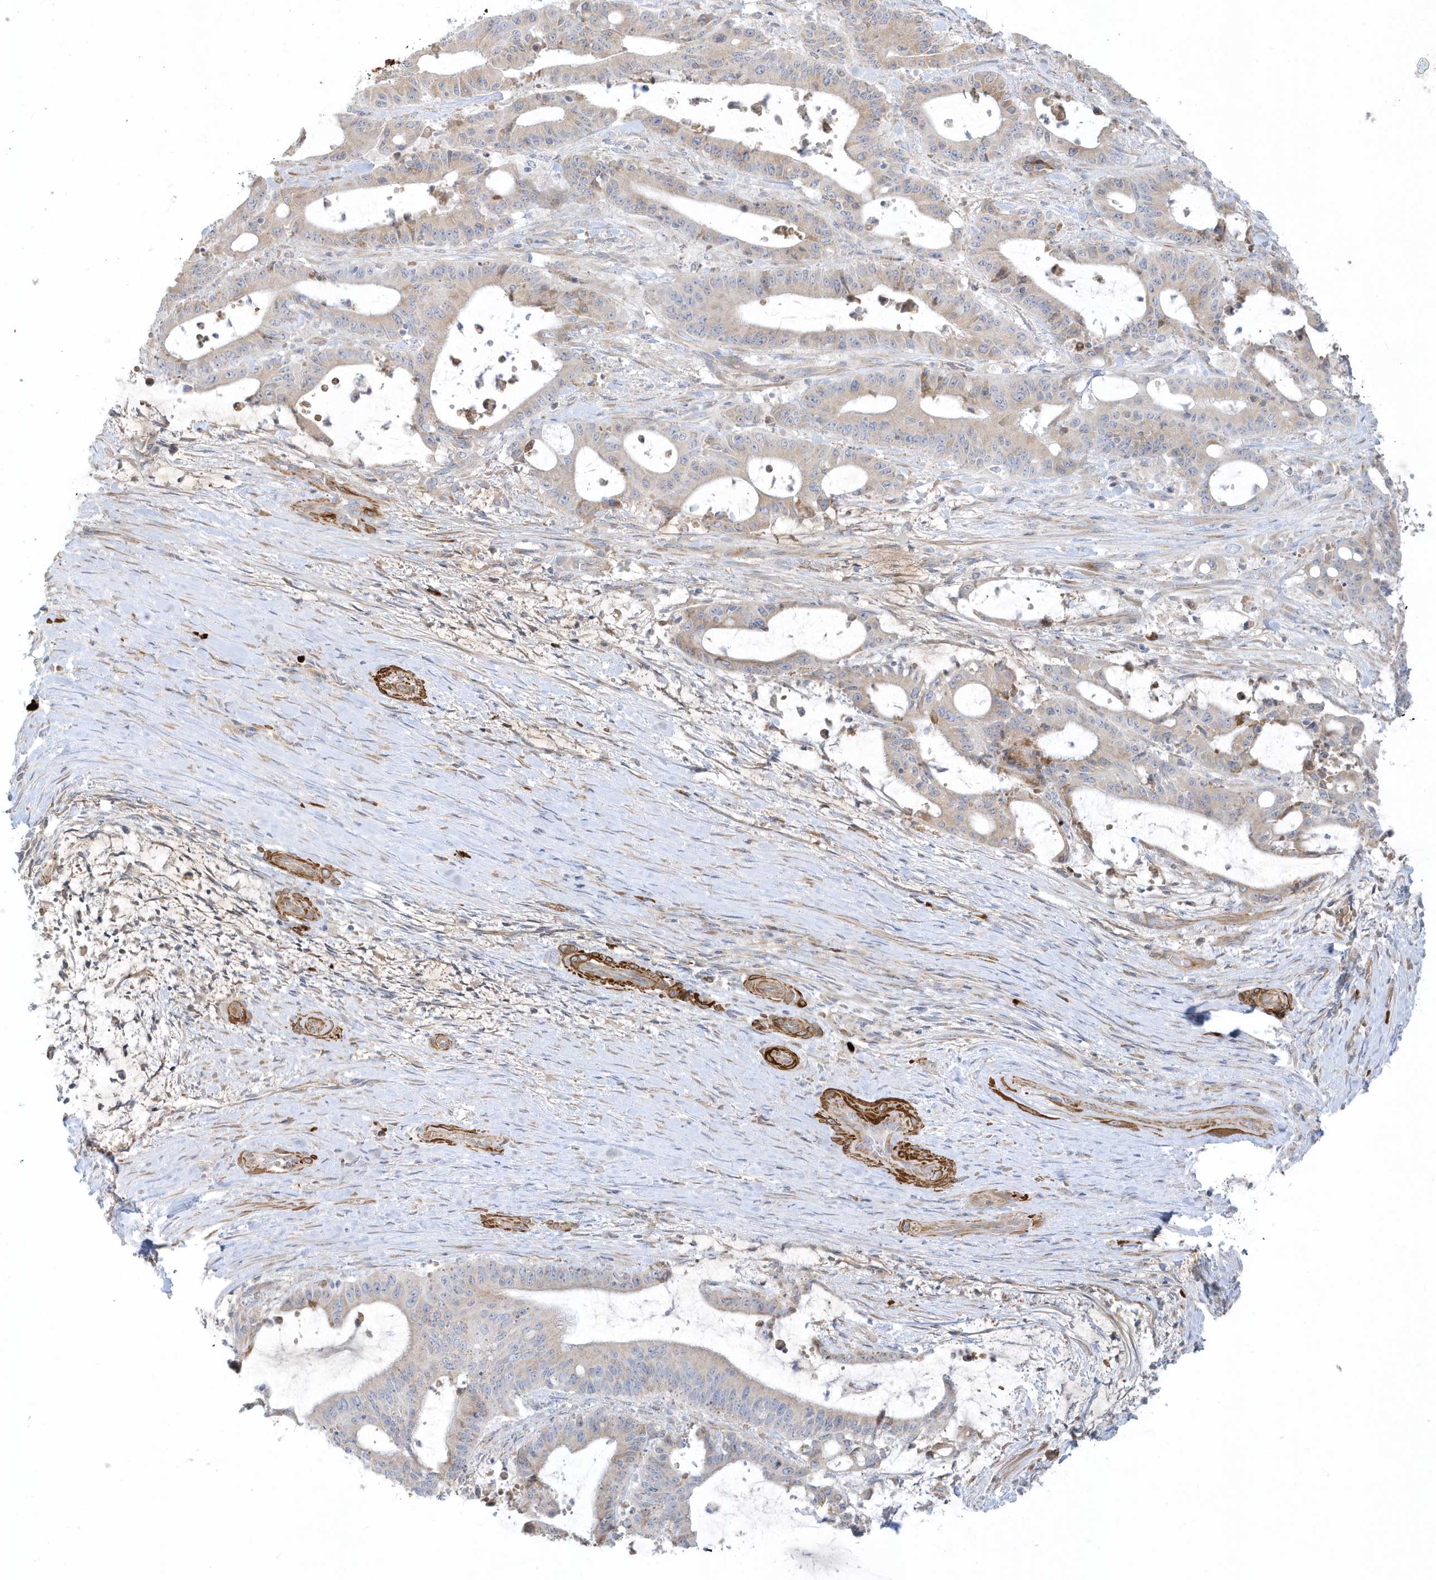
{"staining": {"intensity": "weak", "quantity": "<25%", "location": "cytoplasmic/membranous"}, "tissue": "liver cancer", "cell_type": "Tumor cells", "image_type": "cancer", "snomed": [{"axis": "morphology", "description": "Normal tissue, NOS"}, {"axis": "morphology", "description": "Cholangiocarcinoma"}, {"axis": "topography", "description": "Liver"}, {"axis": "topography", "description": "Peripheral nerve tissue"}], "caption": "IHC of liver cholangiocarcinoma displays no staining in tumor cells.", "gene": "THADA", "patient": {"sex": "female", "age": 73}}